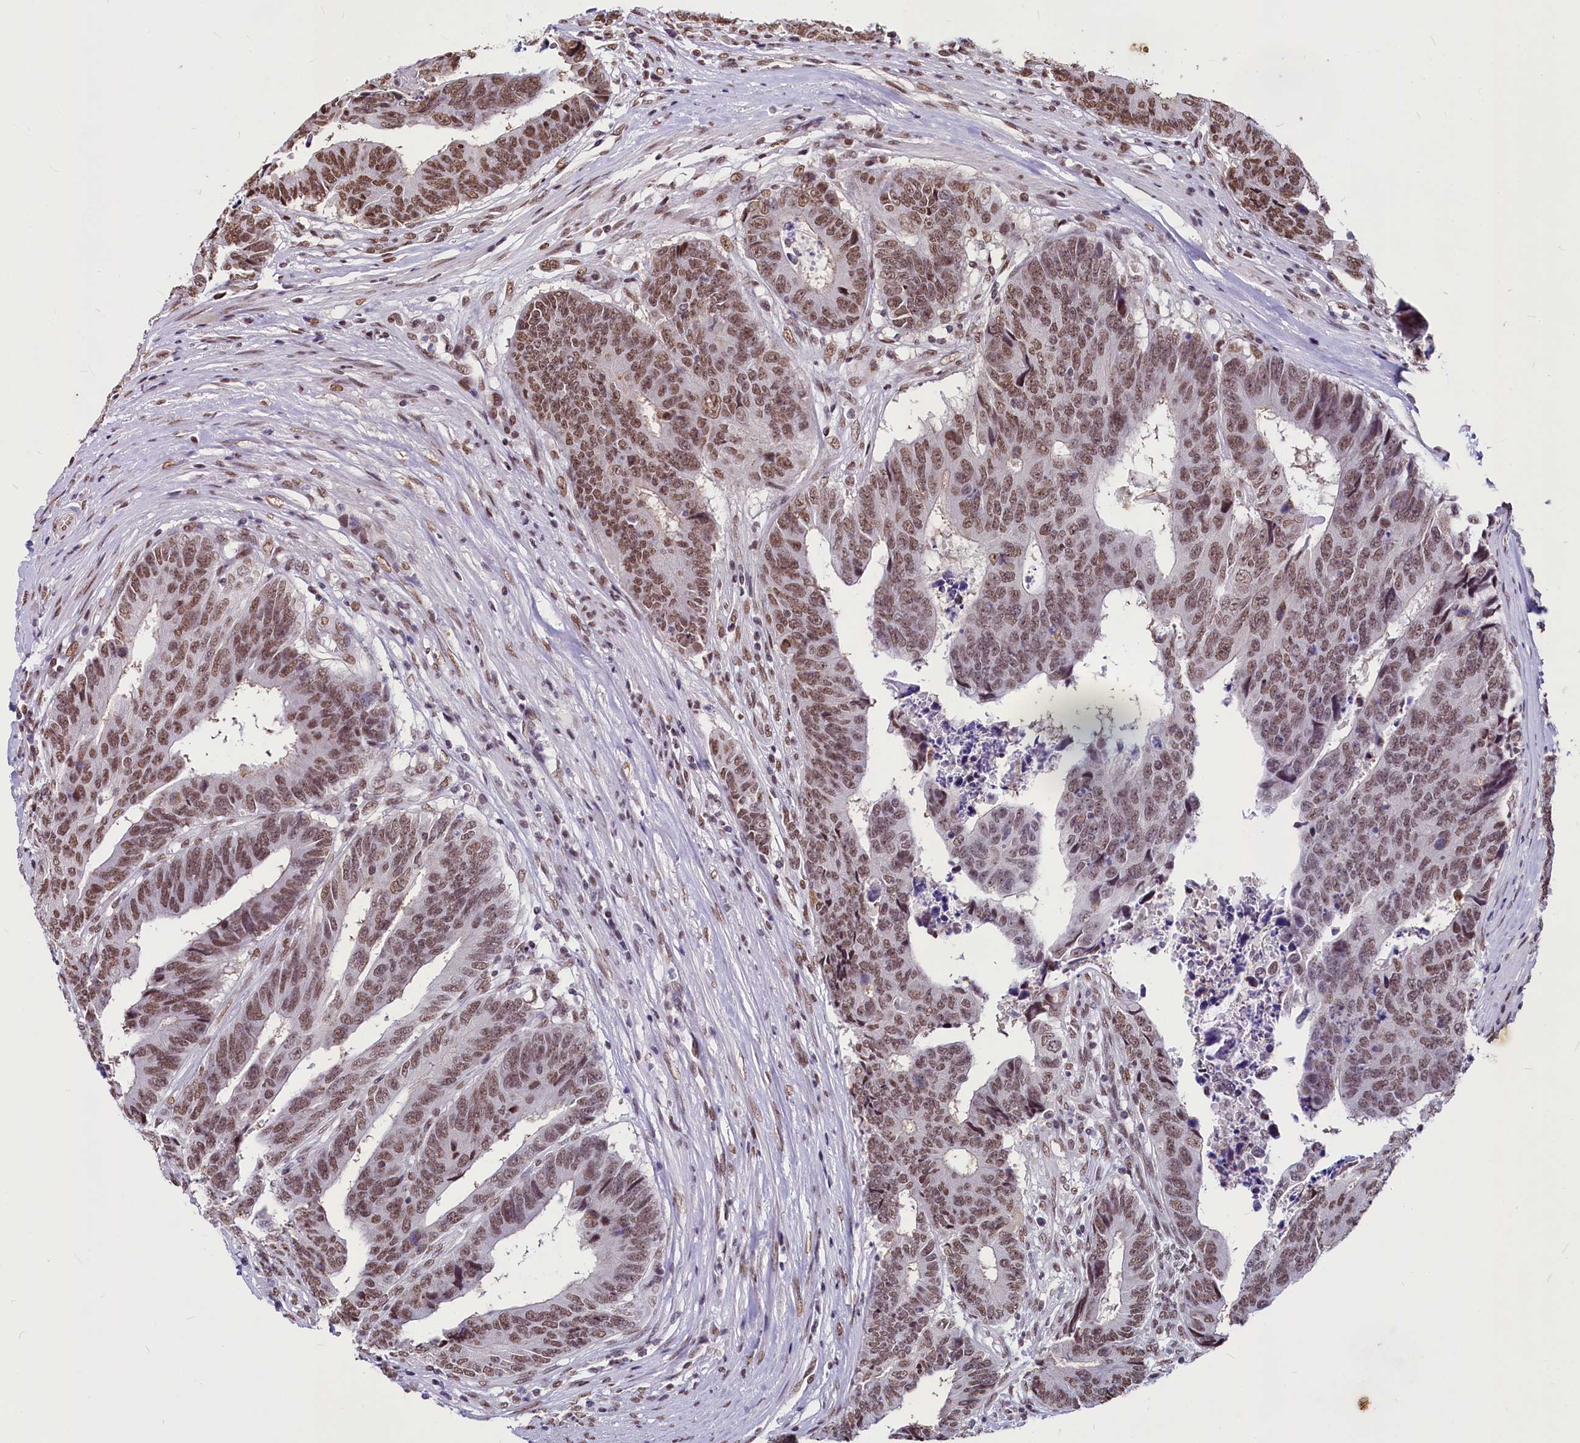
{"staining": {"intensity": "moderate", "quantity": ">75%", "location": "nuclear"}, "tissue": "colorectal cancer", "cell_type": "Tumor cells", "image_type": "cancer", "snomed": [{"axis": "morphology", "description": "Adenocarcinoma, NOS"}, {"axis": "topography", "description": "Rectum"}], "caption": "Human adenocarcinoma (colorectal) stained with a brown dye exhibits moderate nuclear positive expression in about >75% of tumor cells.", "gene": "PARPBP", "patient": {"sex": "male", "age": 84}}